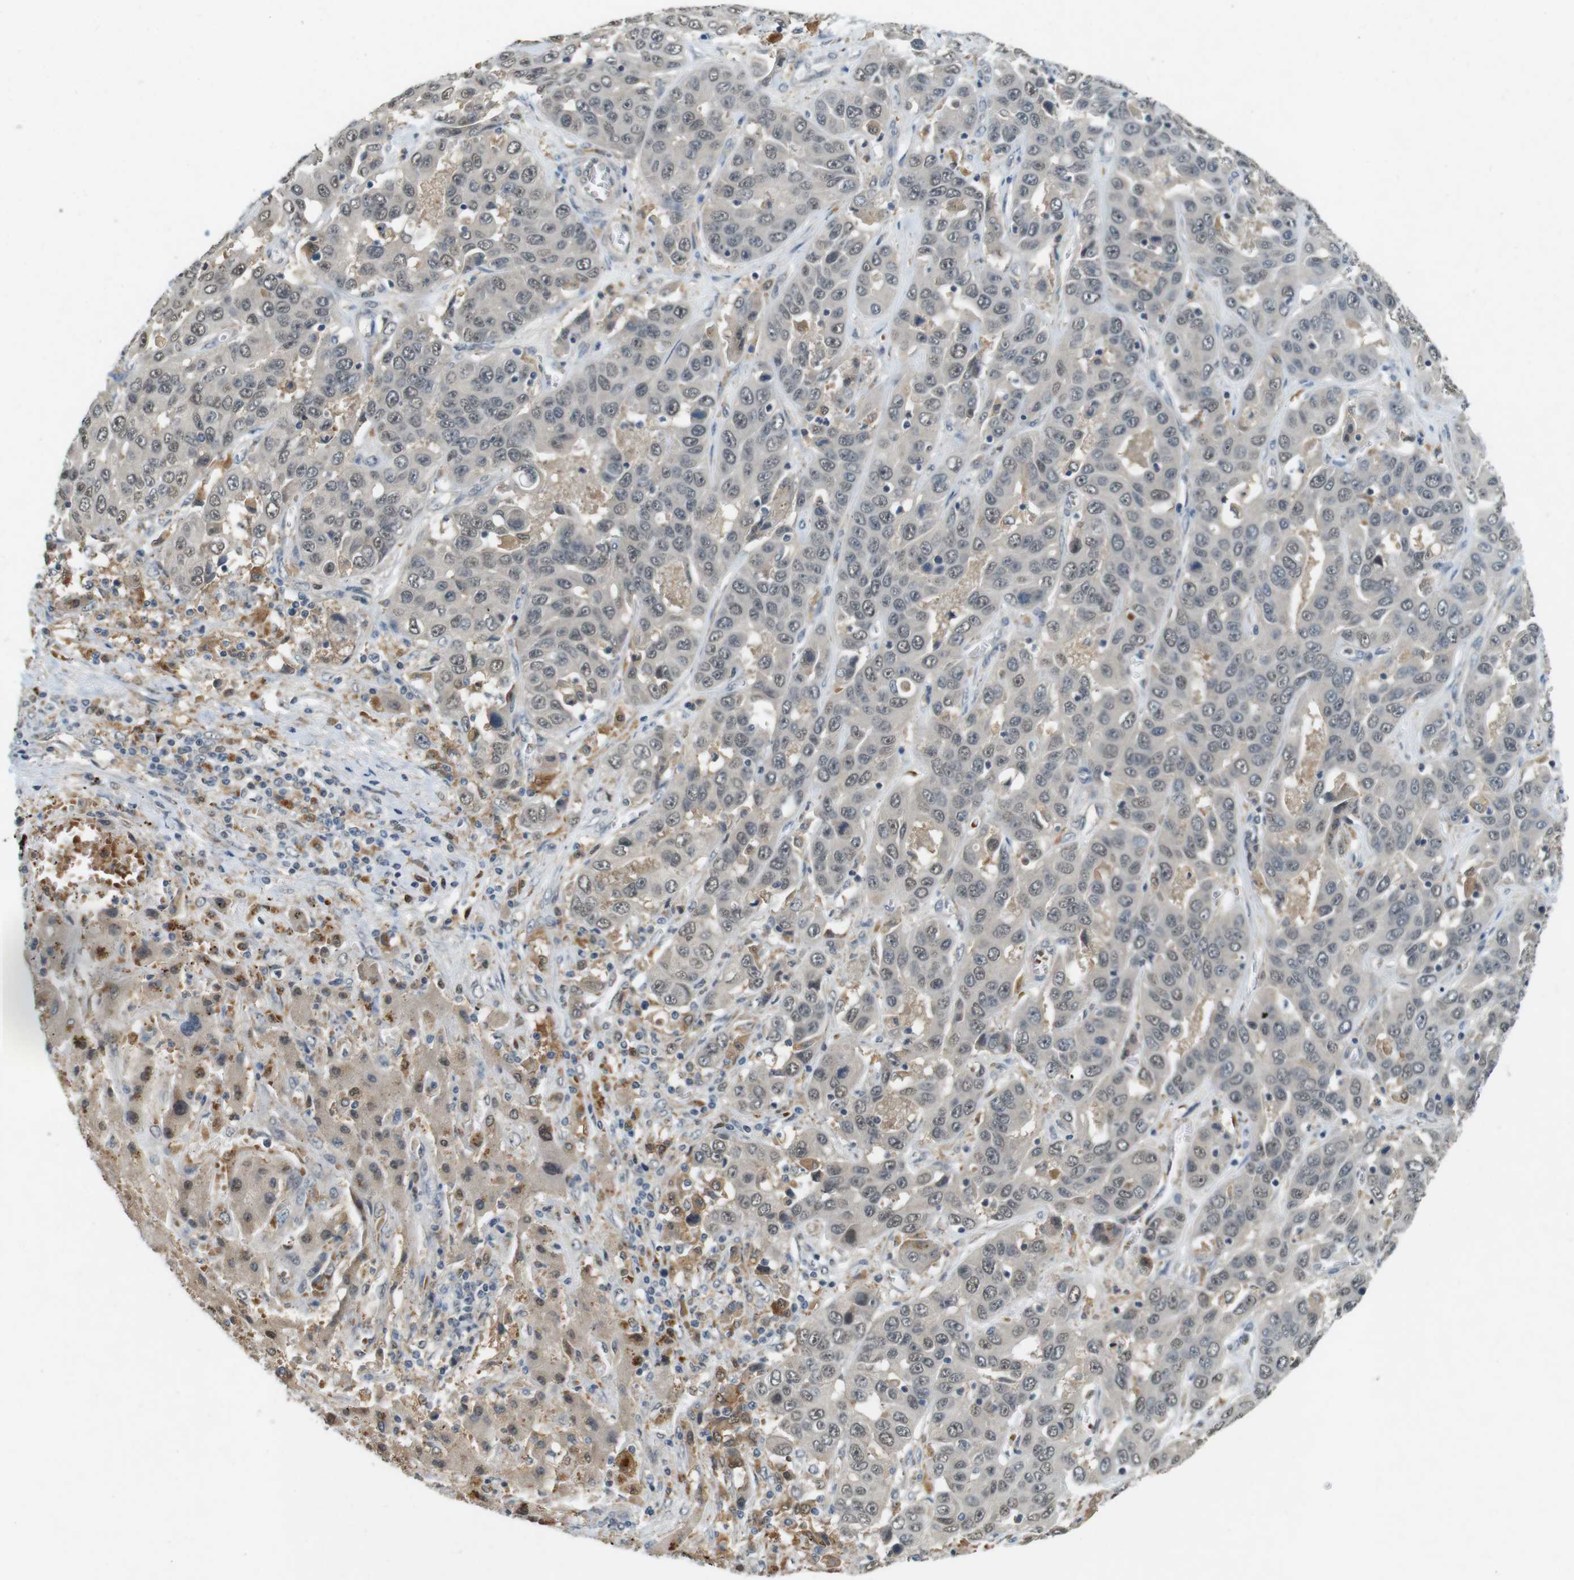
{"staining": {"intensity": "weak", "quantity": "25%-75%", "location": "nuclear"}, "tissue": "liver cancer", "cell_type": "Tumor cells", "image_type": "cancer", "snomed": [{"axis": "morphology", "description": "Cholangiocarcinoma"}, {"axis": "topography", "description": "Liver"}], "caption": "Liver cancer stained with a protein marker reveals weak staining in tumor cells.", "gene": "CDK14", "patient": {"sex": "female", "age": 52}}